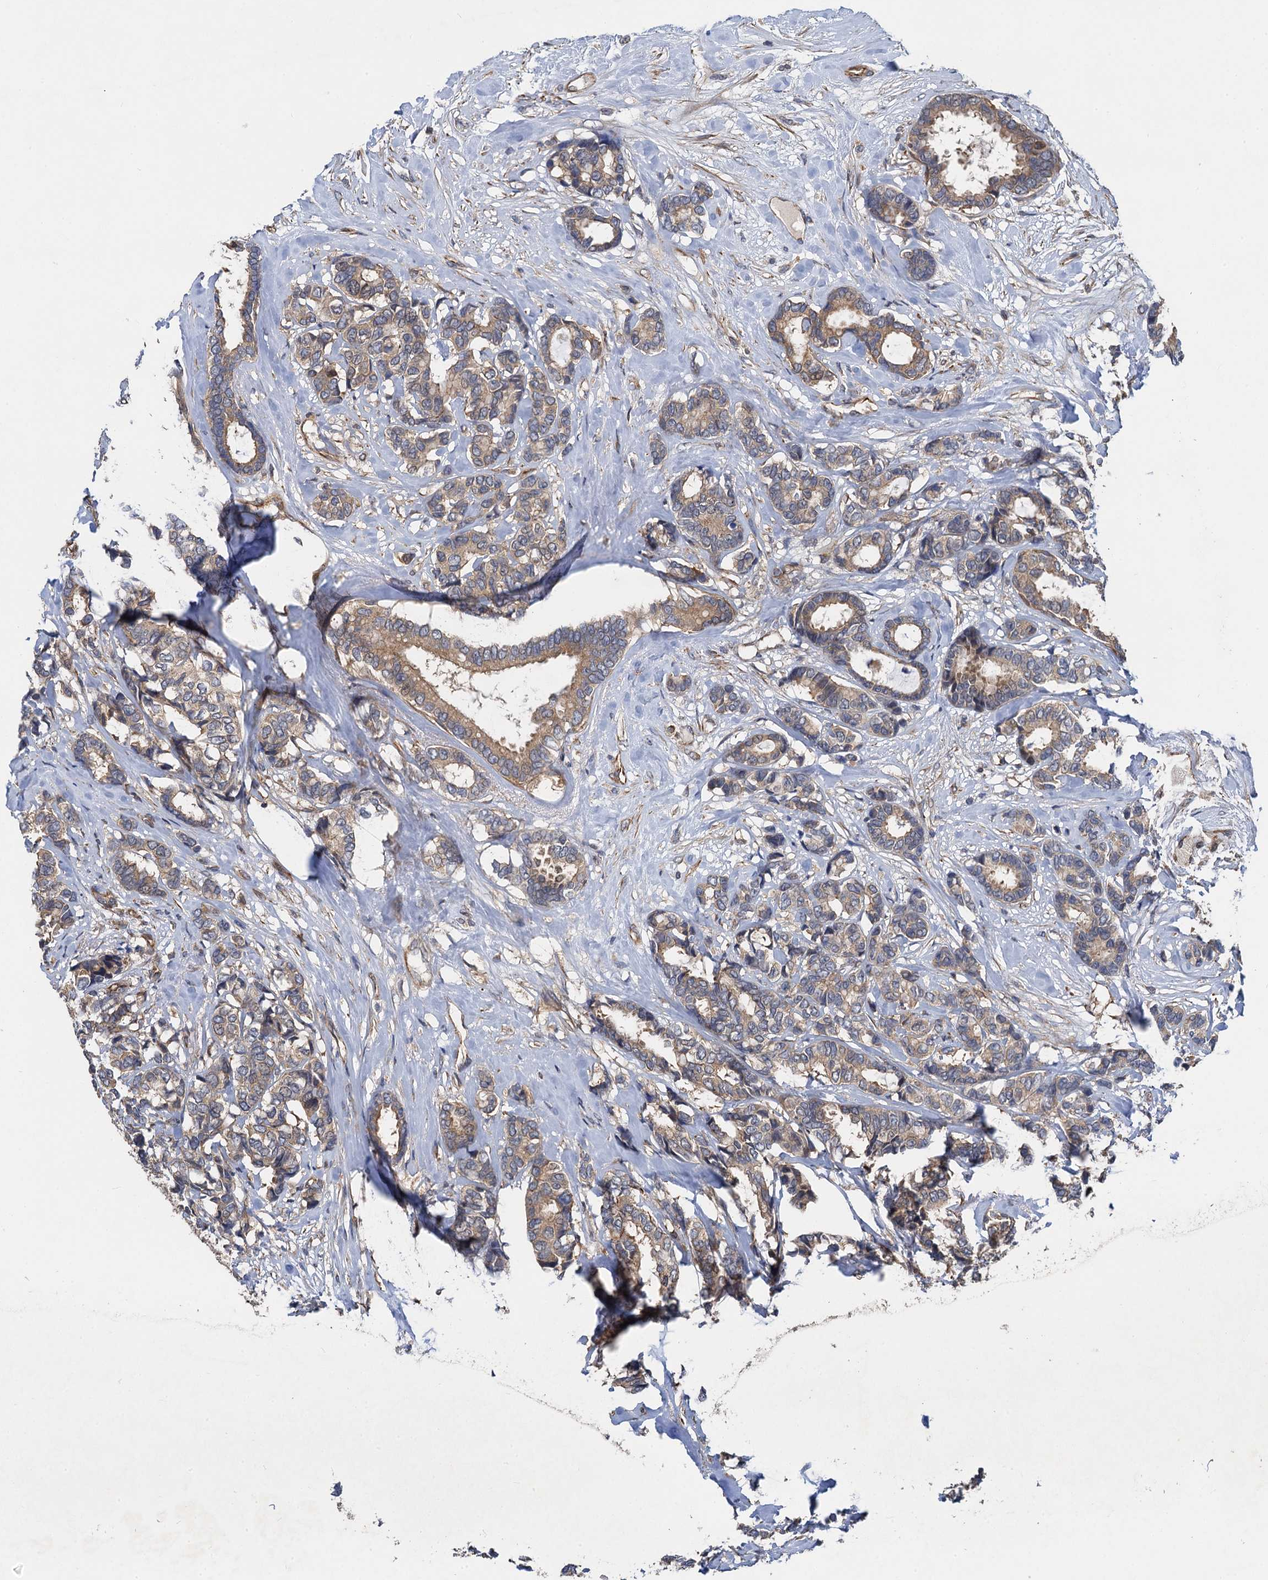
{"staining": {"intensity": "moderate", "quantity": "25%-75%", "location": "cytoplasmic/membranous"}, "tissue": "breast cancer", "cell_type": "Tumor cells", "image_type": "cancer", "snomed": [{"axis": "morphology", "description": "Duct carcinoma"}, {"axis": "topography", "description": "Breast"}], "caption": "Breast cancer stained with a protein marker demonstrates moderate staining in tumor cells.", "gene": "PJA2", "patient": {"sex": "female", "age": 87}}